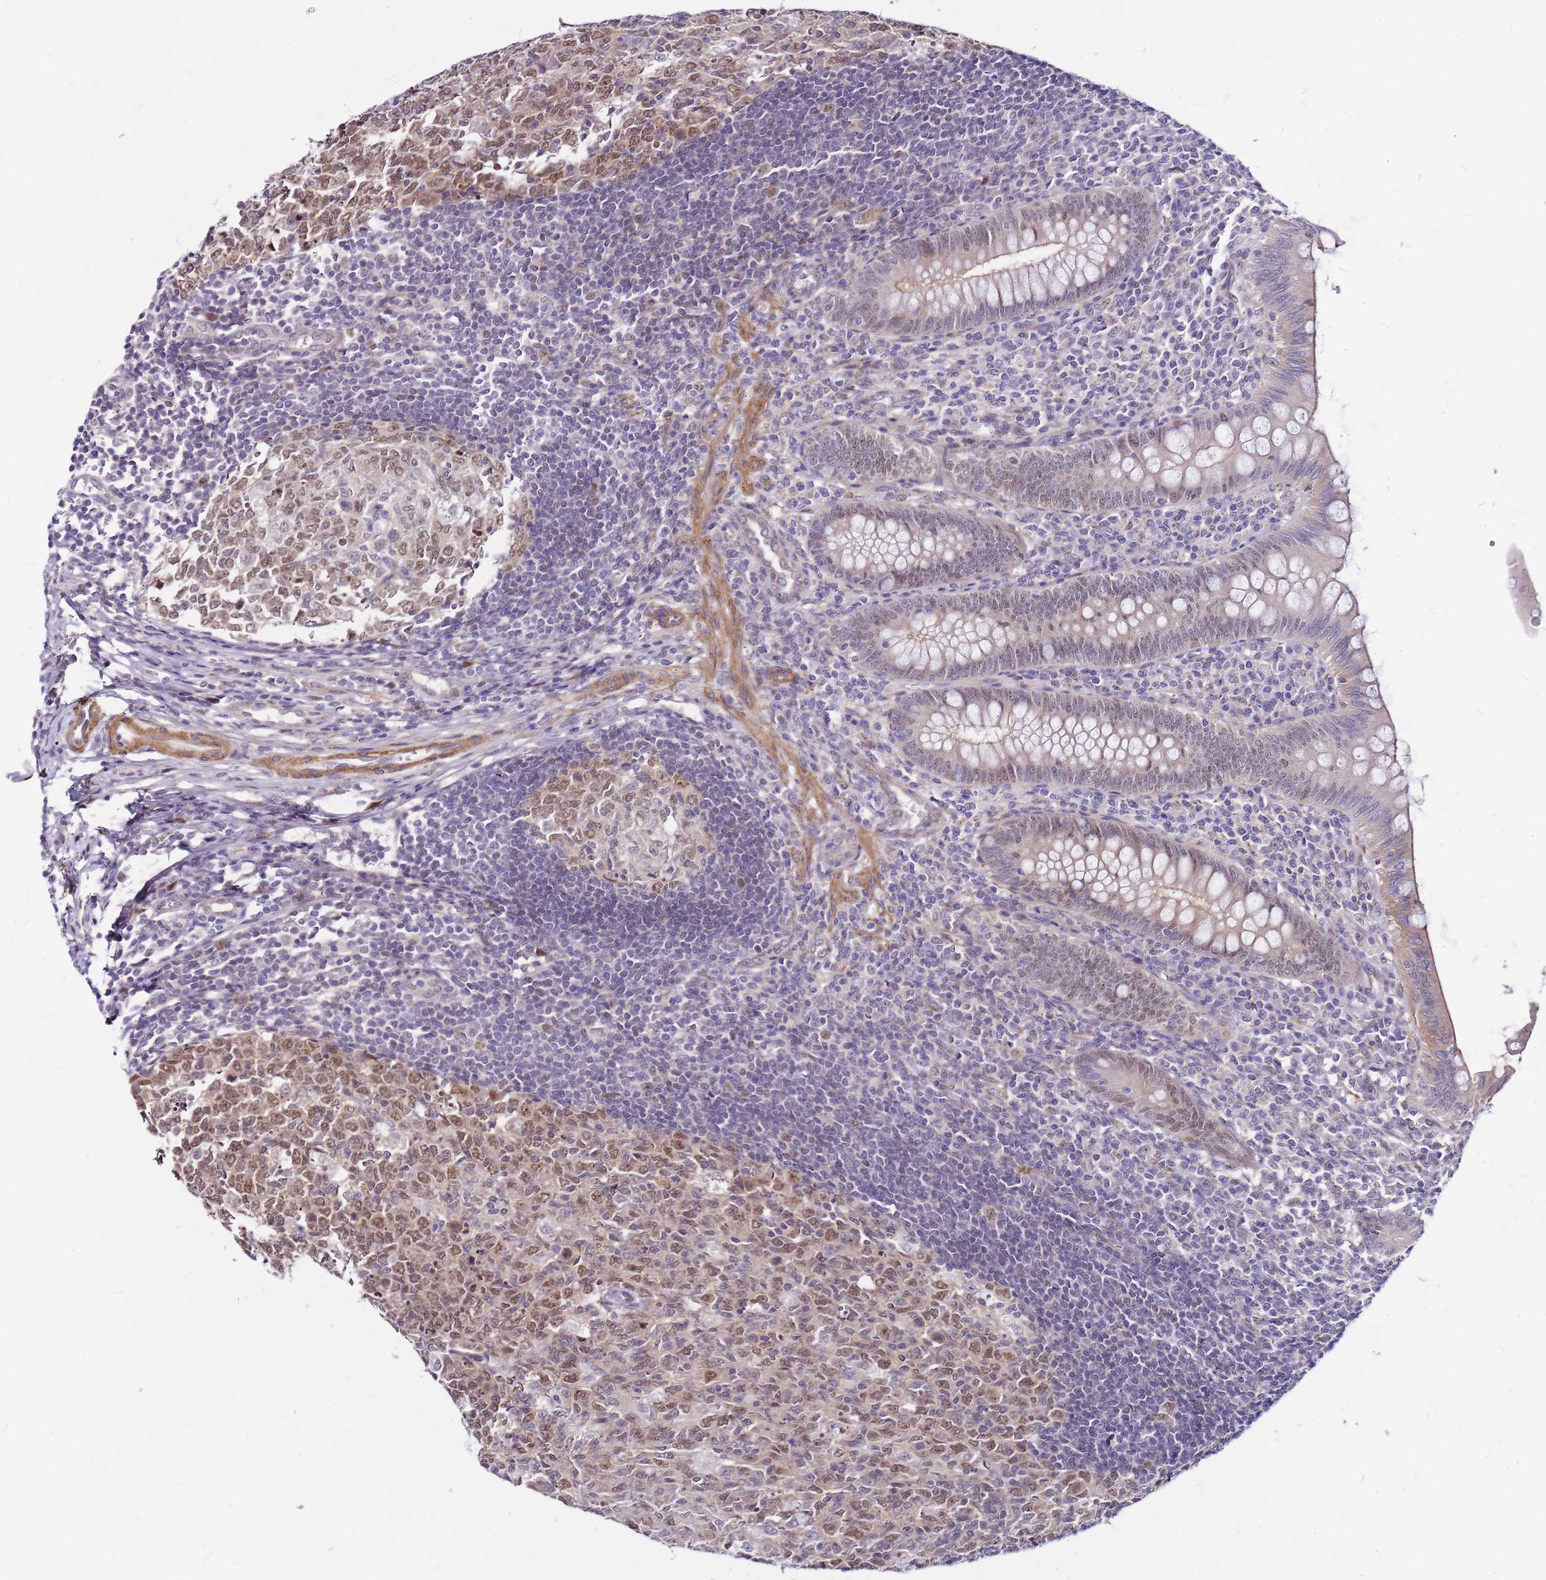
{"staining": {"intensity": "strong", "quantity": "<25%", "location": "cytoplasmic/membranous,nuclear"}, "tissue": "appendix", "cell_type": "Glandular cells", "image_type": "normal", "snomed": [{"axis": "morphology", "description": "Normal tissue, NOS"}, {"axis": "topography", "description": "Appendix"}], "caption": "High-power microscopy captured an immunohistochemistry micrograph of normal appendix, revealing strong cytoplasmic/membranous,nuclear expression in about <25% of glandular cells.", "gene": "POLE3", "patient": {"sex": "male", "age": 14}}